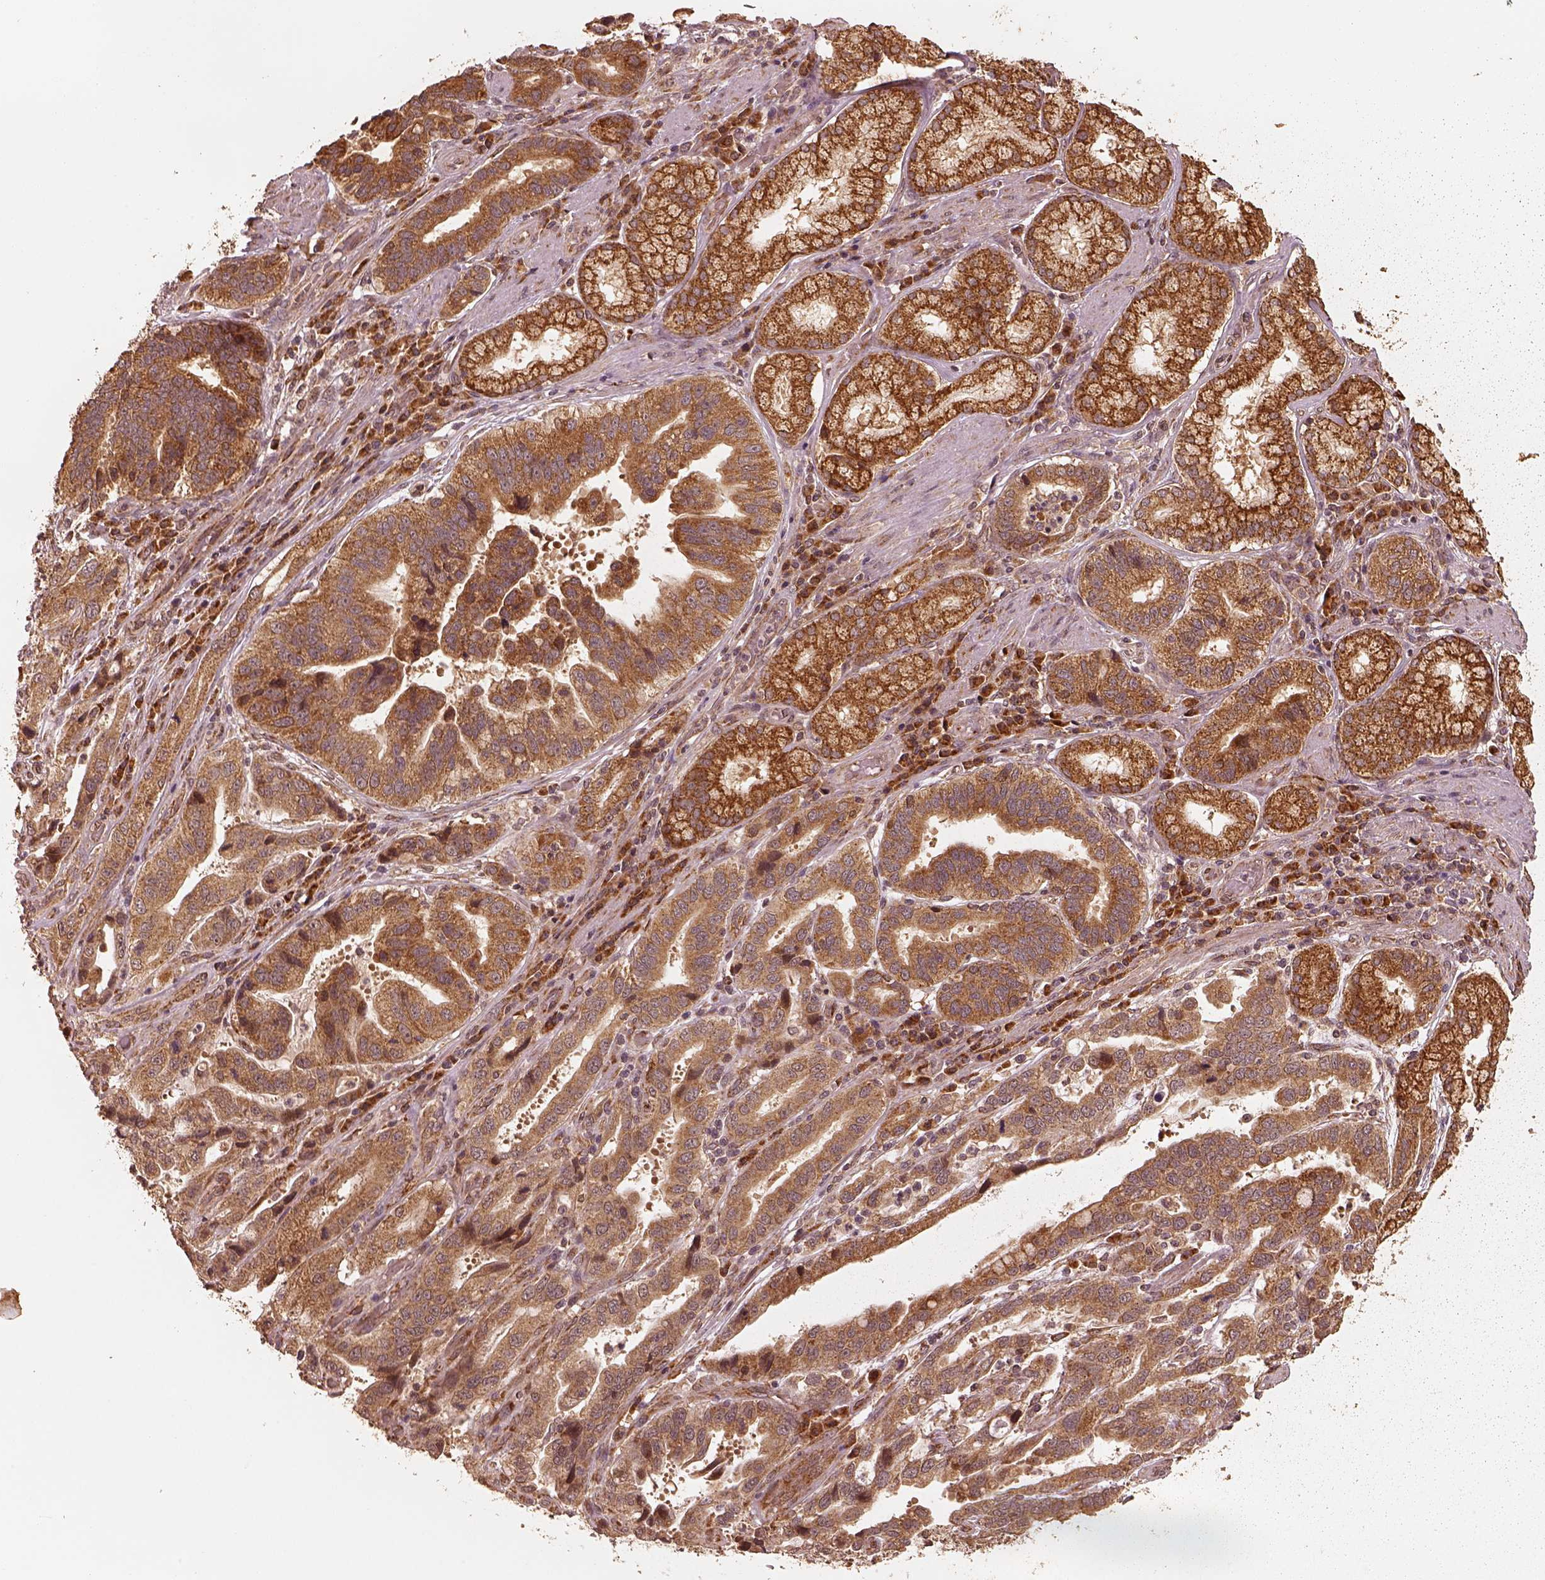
{"staining": {"intensity": "strong", "quantity": ">75%", "location": "cytoplasmic/membranous"}, "tissue": "stomach cancer", "cell_type": "Tumor cells", "image_type": "cancer", "snomed": [{"axis": "morphology", "description": "Adenocarcinoma, NOS"}, {"axis": "topography", "description": "Stomach, lower"}], "caption": "Immunohistochemistry (IHC) of human adenocarcinoma (stomach) exhibits high levels of strong cytoplasmic/membranous positivity in about >75% of tumor cells.", "gene": "DNAJC25", "patient": {"sex": "female", "age": 76}}